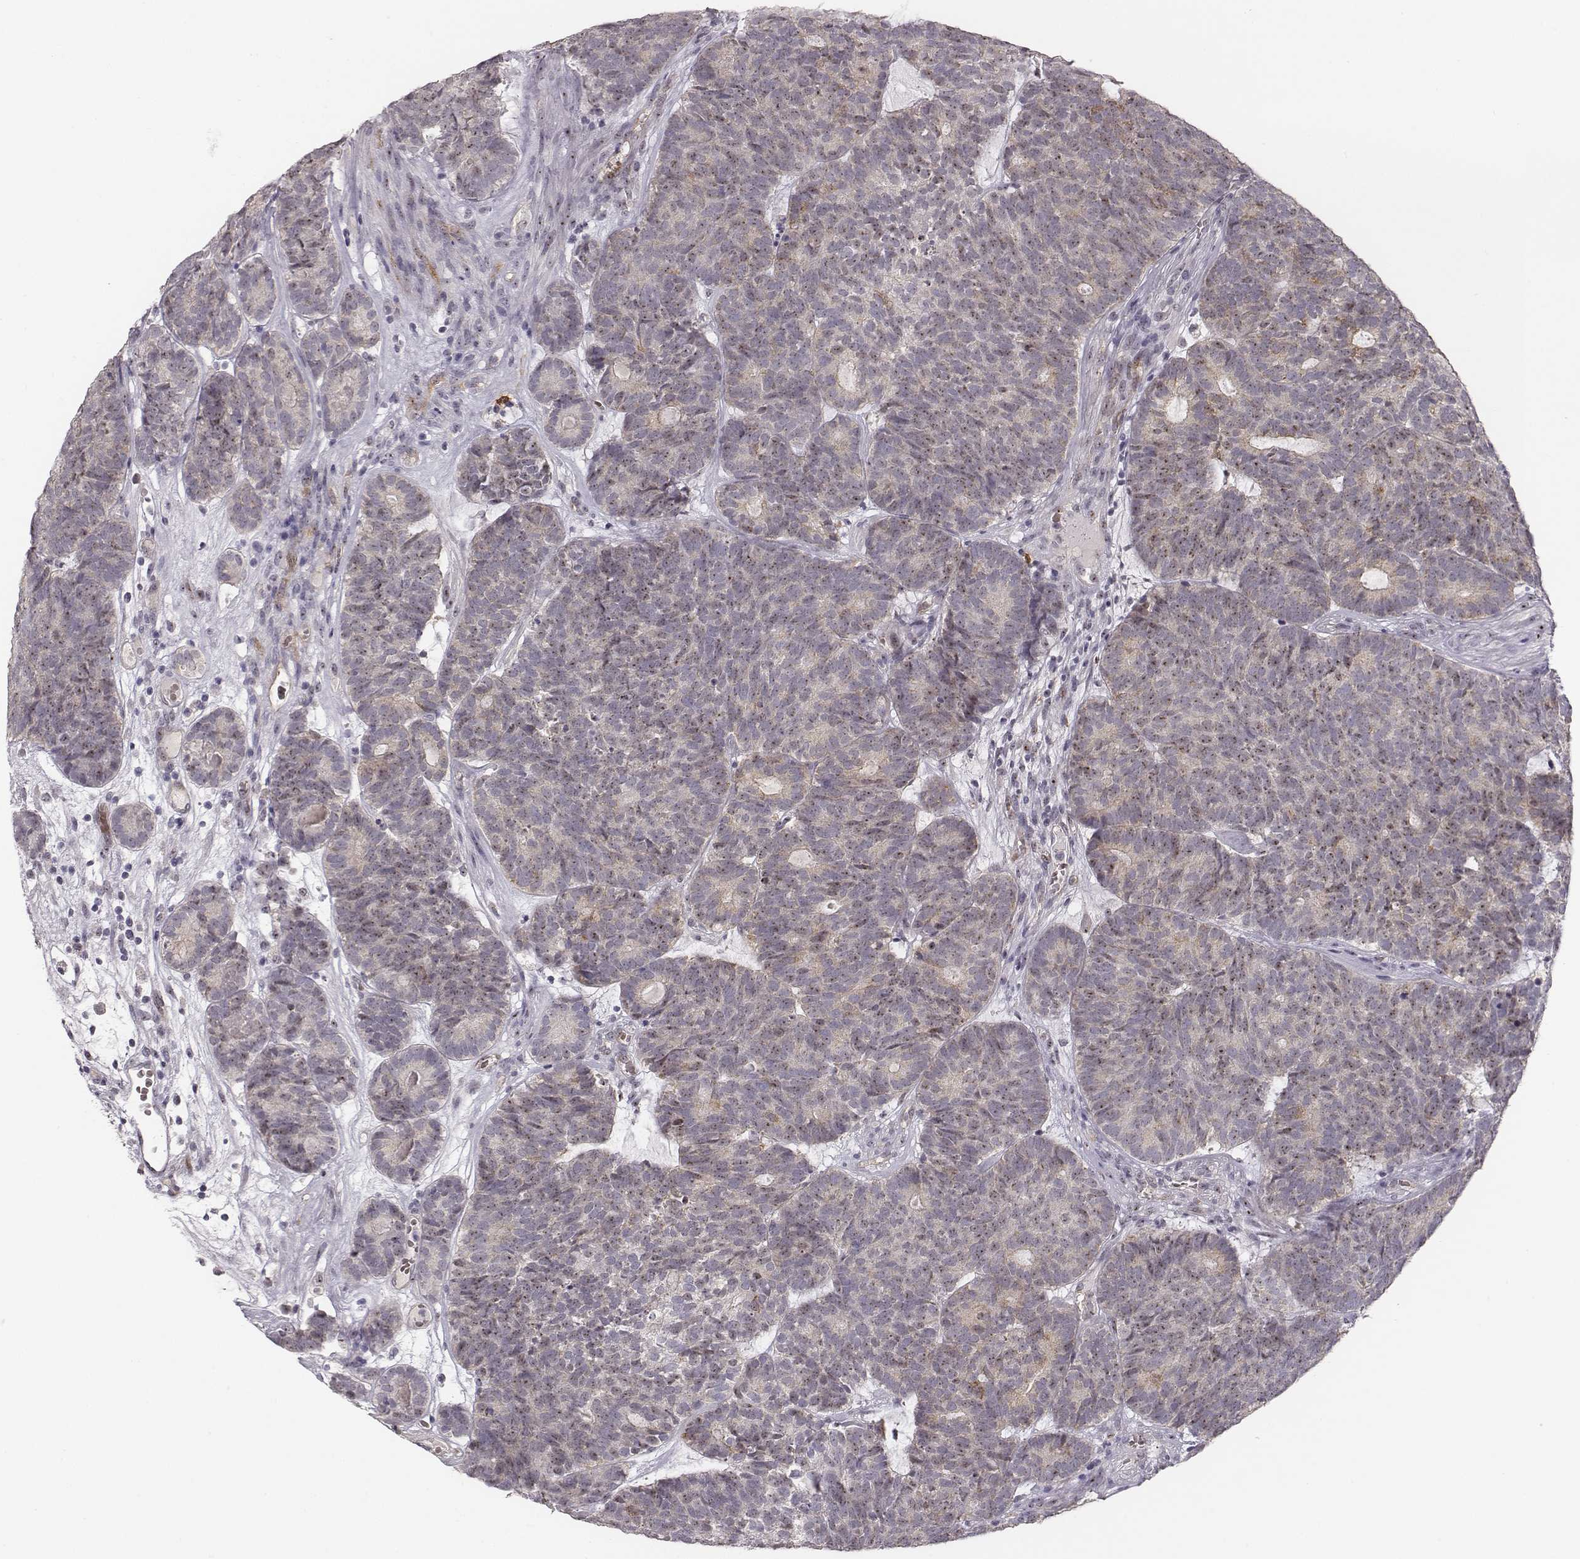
{"staining": {"intensity": "moderate", "quantity": "25%-75%", "location": "nuclear"}, "tissue": "head and neck cancer", "cell_type": "Tumor cells", "image_type": "cancer", "snomed": [{"axis": "morphology", "description": "Adenocarcinoma, NOS"}, {"axis": "topography", "description": "Head-Neck"}], "caption": "Protein expression analysis of human head and neck cancer (adenocarcinoma) reveals moderate nuclear expression in about 25%-75% of tumor cells.", "gene": "NIFK", "patient": {"sex": "female", "age": 81}}